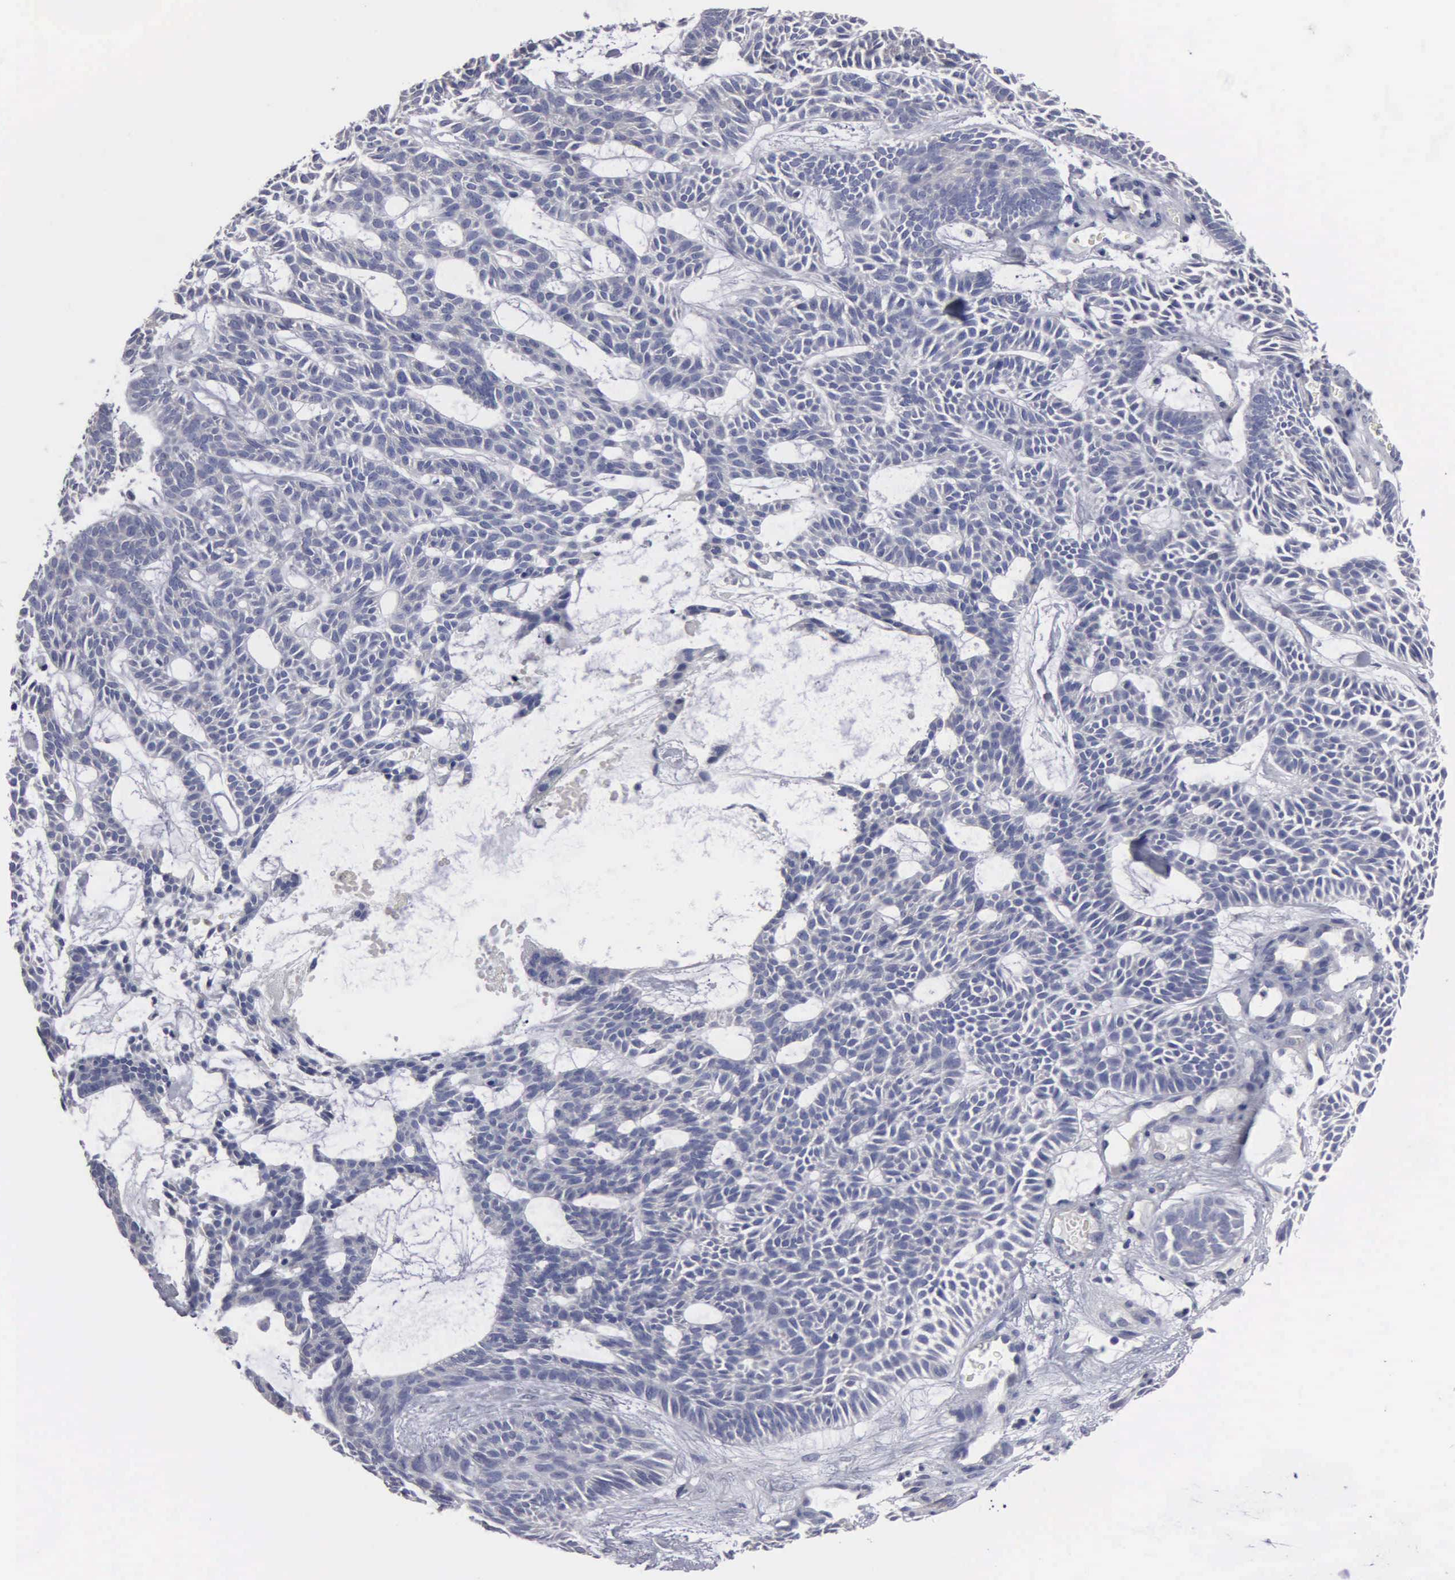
{"staining": {"intensity": "negative", "quantity": "none", "location": "none"}, "tissue": "skin cancer", "cell_type": "Tumor cells", "image_type": "cancer", "snomed": [{"axis": "morphology", "description": "Basal cell carcinoma"}, {"axis": "topography", "description": "Skin"}], "caption": "IHC micrograph of basal cell carcinoma (skin) stained for a protein (brown), which exhibits no staining in tumor cells.", "gene": "RDX", "patient": {"sex": "male", "age": 75}}